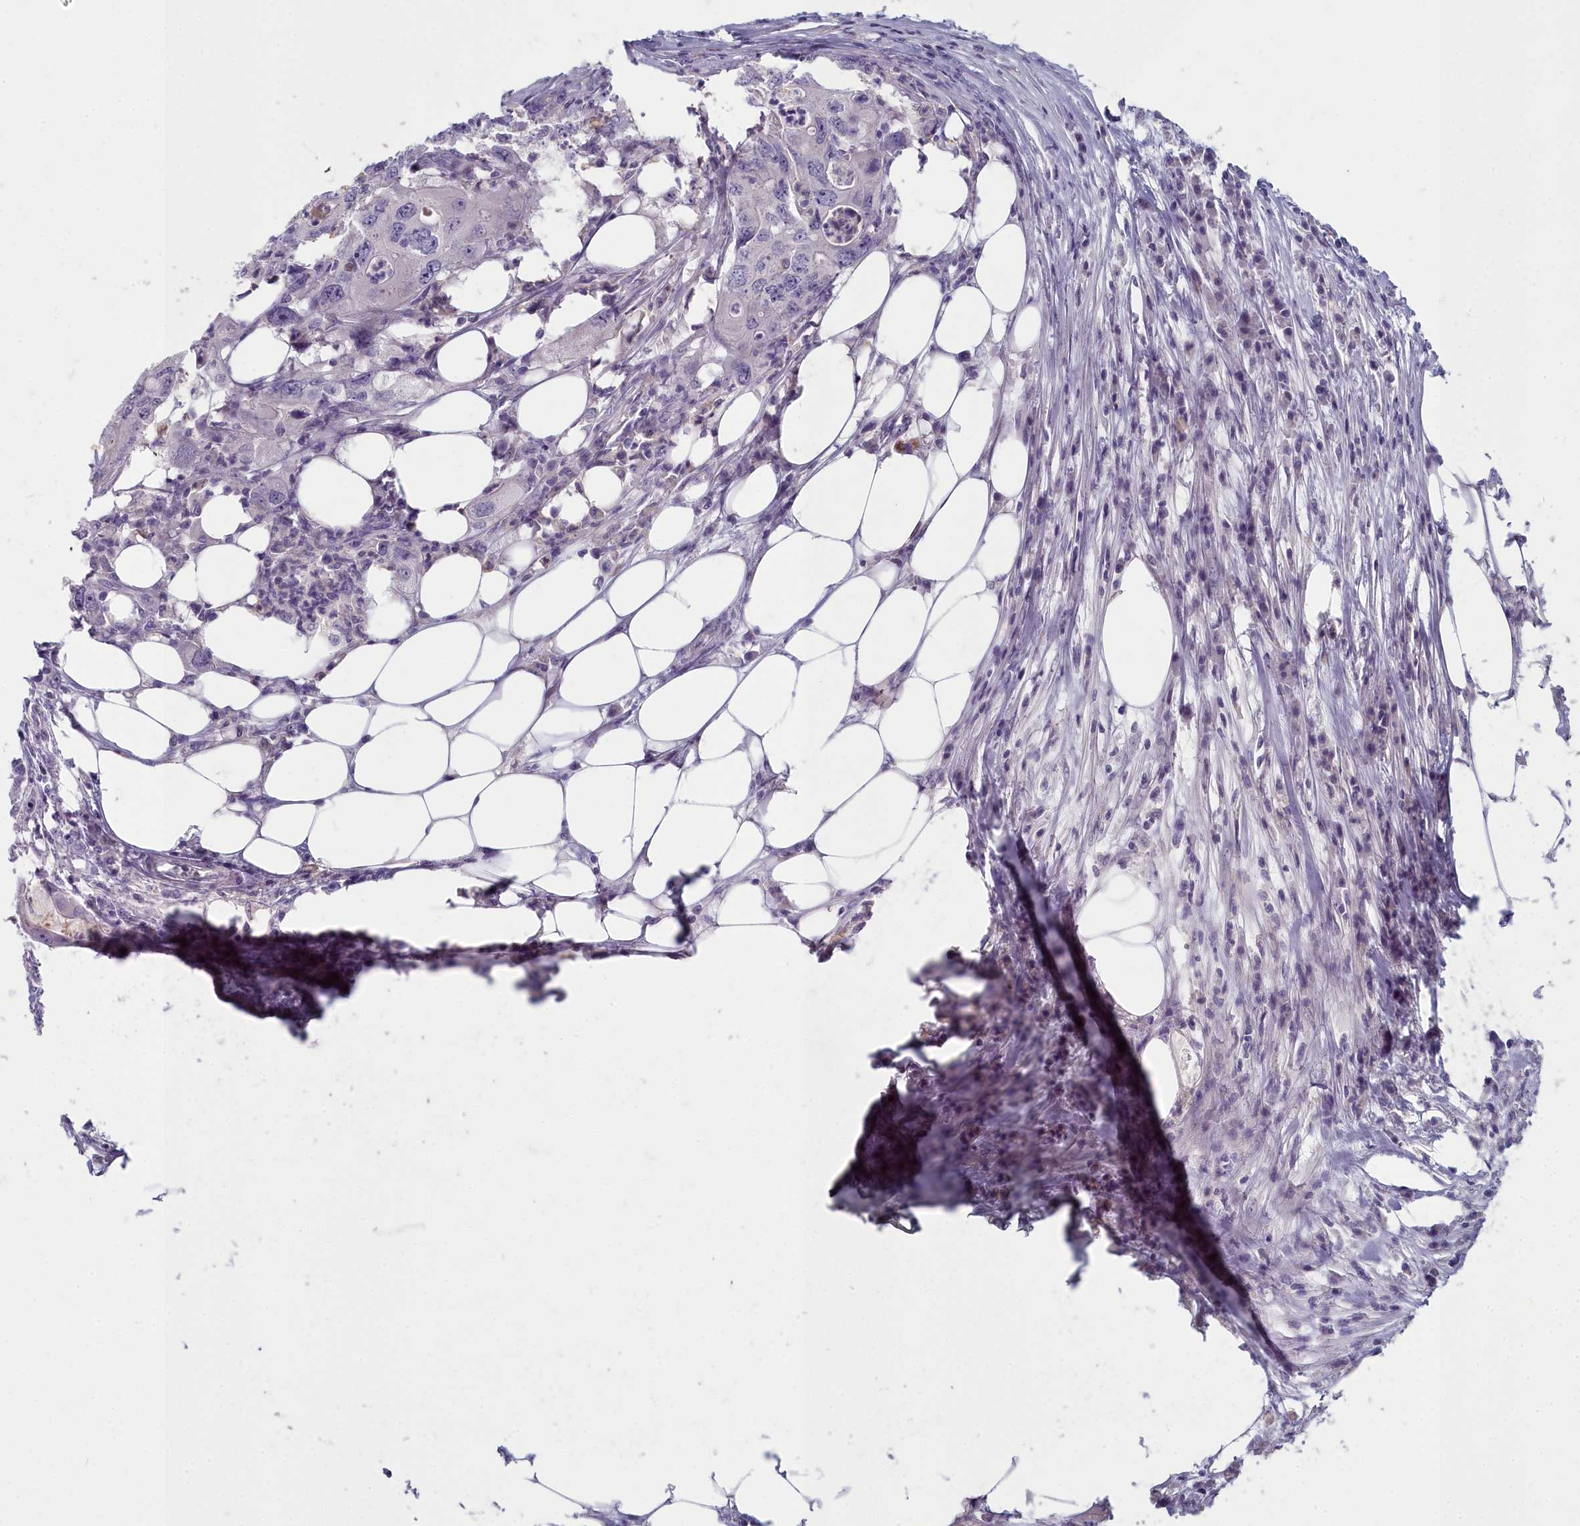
{"staining": {"intensity": "negative", "quantity": "none", "location": "none"}, "tissue": "colorectal cancer", "cell_type": "Tumor cells", "image_type": "cancer", "snomed": [{"axis": "morphology", "description": "Adenocarcinoma, NOS"}, {"axis": "topography", "description": "Colon"}], "caption": "Colorectal cancer was stained to show a protein in brown. There is no significant expression in tumor cells.", "gene": "INSYN2A", "patient": {"sex": "male", "age": 71}}